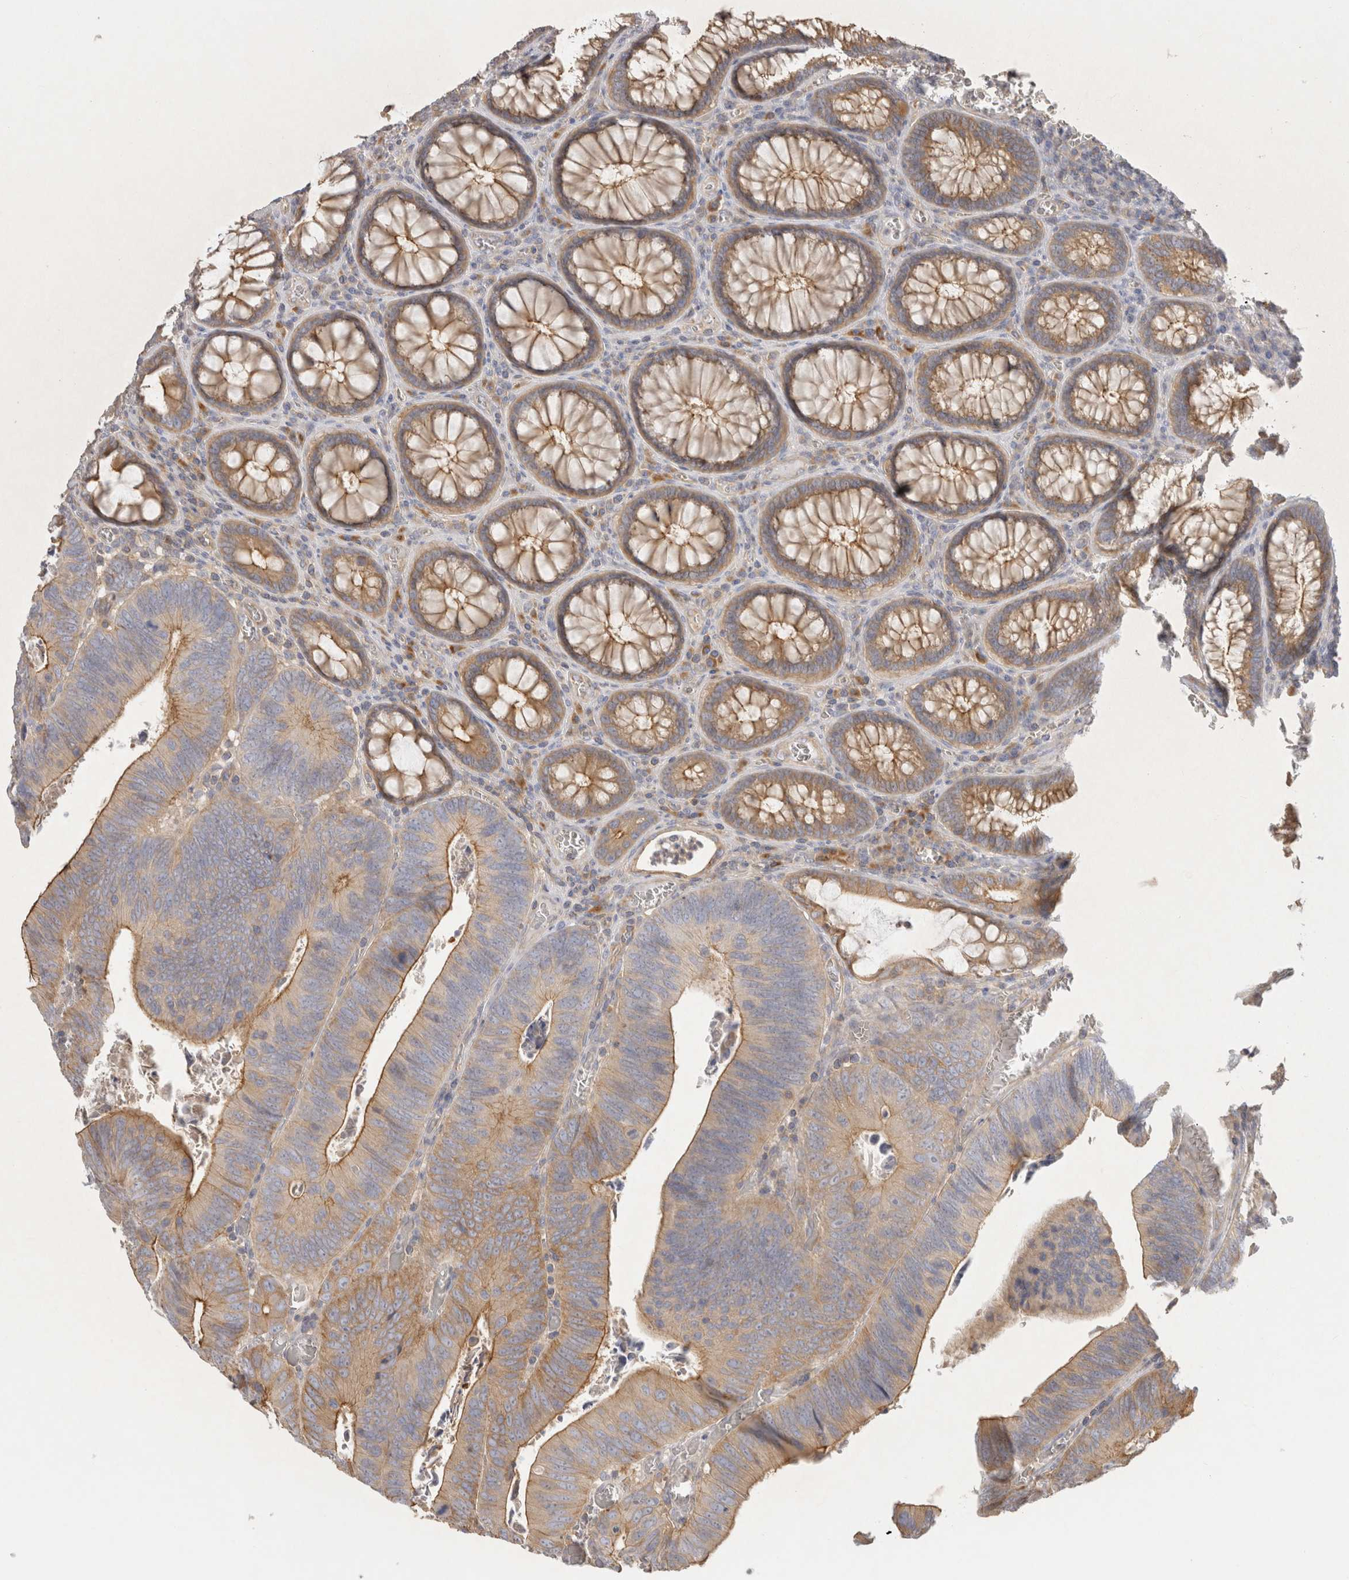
{"staining": {"intensity": "moderate", "quantity": "25%-75%", "location": "cytoplasmic/membranous"}, "tissue": "colorectal cancer", "cell_type": "Tumor cells", "image_type": "cancer", "snomed": [{"axis": "morphology", "description": "Inflammation, NOS"}, {"axis": "morphology", "description": "Adenocarcinoma, NOS"}, {"axis": "topography", "description": "Colon"}], "caption": "Colorectal adenocarcinoma stained for a protein displays moderate cytoplasmic/membranous positivity in tumor cells.", "gene": "CHMP6", "patient": {"sex": "male", "age": 72}}